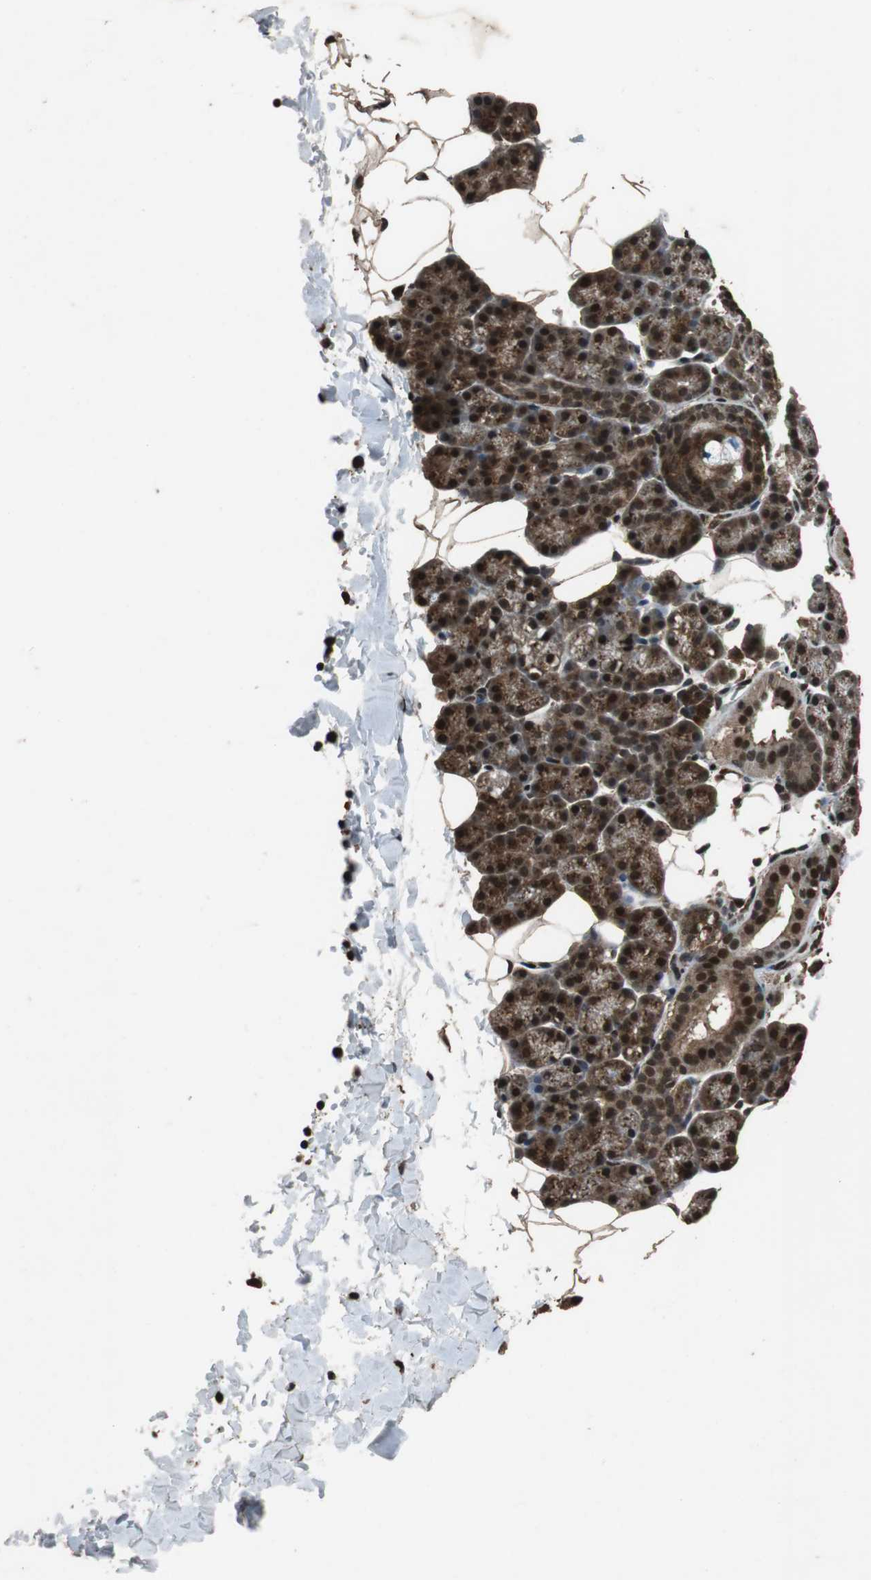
{"staining": {"intensity": "strong", "quantity": ">75%", "location": "cytoplasmic/membranous,nuclear"}, "tissue": "salivary gland", "cell_type": "Glandular cells", "image_type": "normal", "snomed": [{"axis": "morphology", "description": "Normal tissue, NOS"}, {"axis": "topography", "description": "Lymph node"}, {"axis": "topography", "description": "Salivary gland"}], "caption": "This micrograph displays immunohistochemistry staining of unremarkable salivary gland, with high strong cytoplasmic/membranous,nuclear expression in about >75% of glandular cells.", "gene": "ZNF18", "patient": {"sex": "male", "age": 8}}